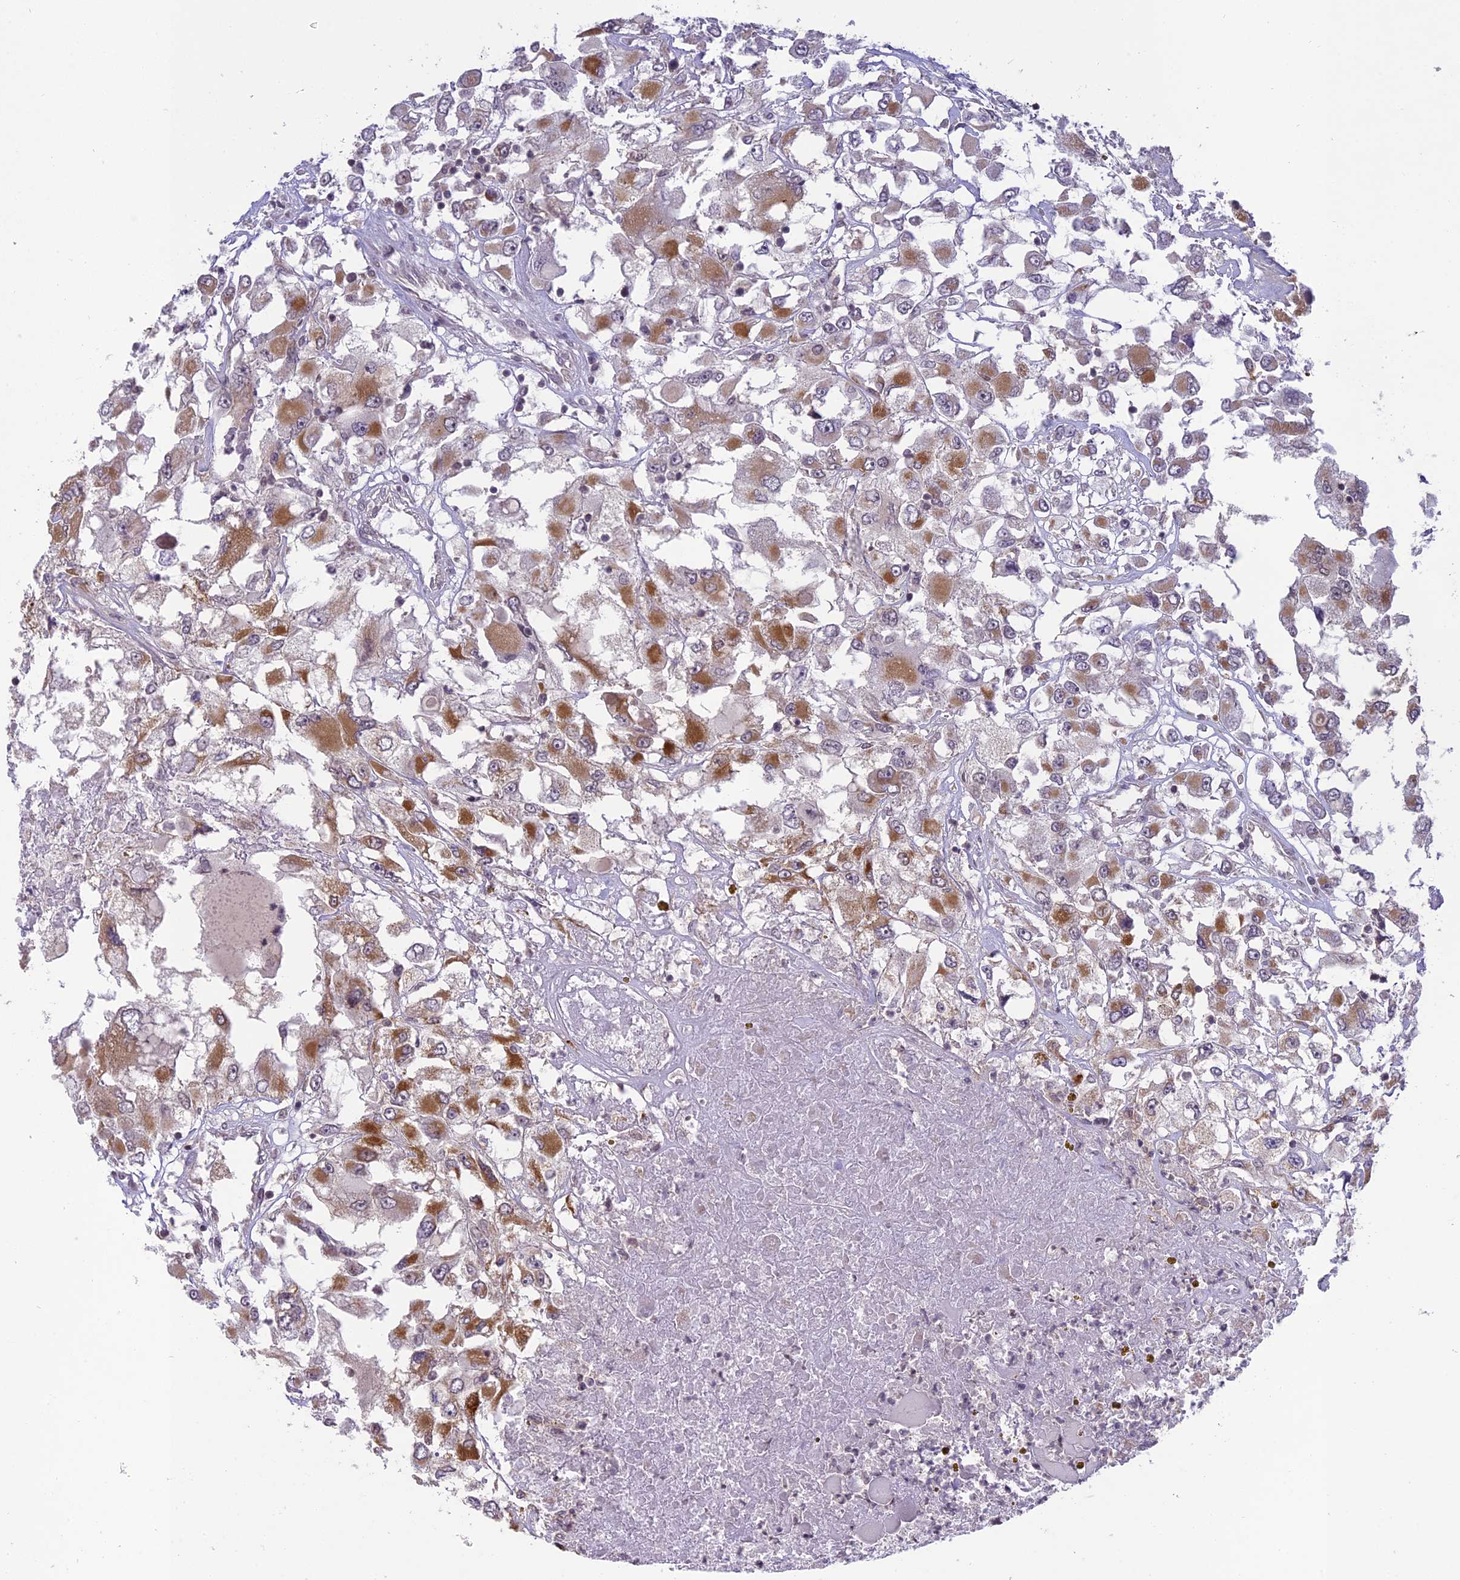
{"staining": {"intensity": "moderate", "quantity": ">75%", "location": "cytoplasmic/membranous"}, "tissue": "renal cancer", "cell_type": "Tumor cells", "image_type": "cancer", "snomed": [{"axis": "morphology", "description": "Adenocarcinoma, NOS"}, {"axis": "topography", "description": "Kidney"}], "caption": "DAB immunohistochemical staining of adenocarcinoma (renal) demonstrates moderate cytoplasmic/membranous protein staining in approximately >75% of tumor cells.", "gene": "ERG28", "patient": {"sex": "female", "age": 52}}